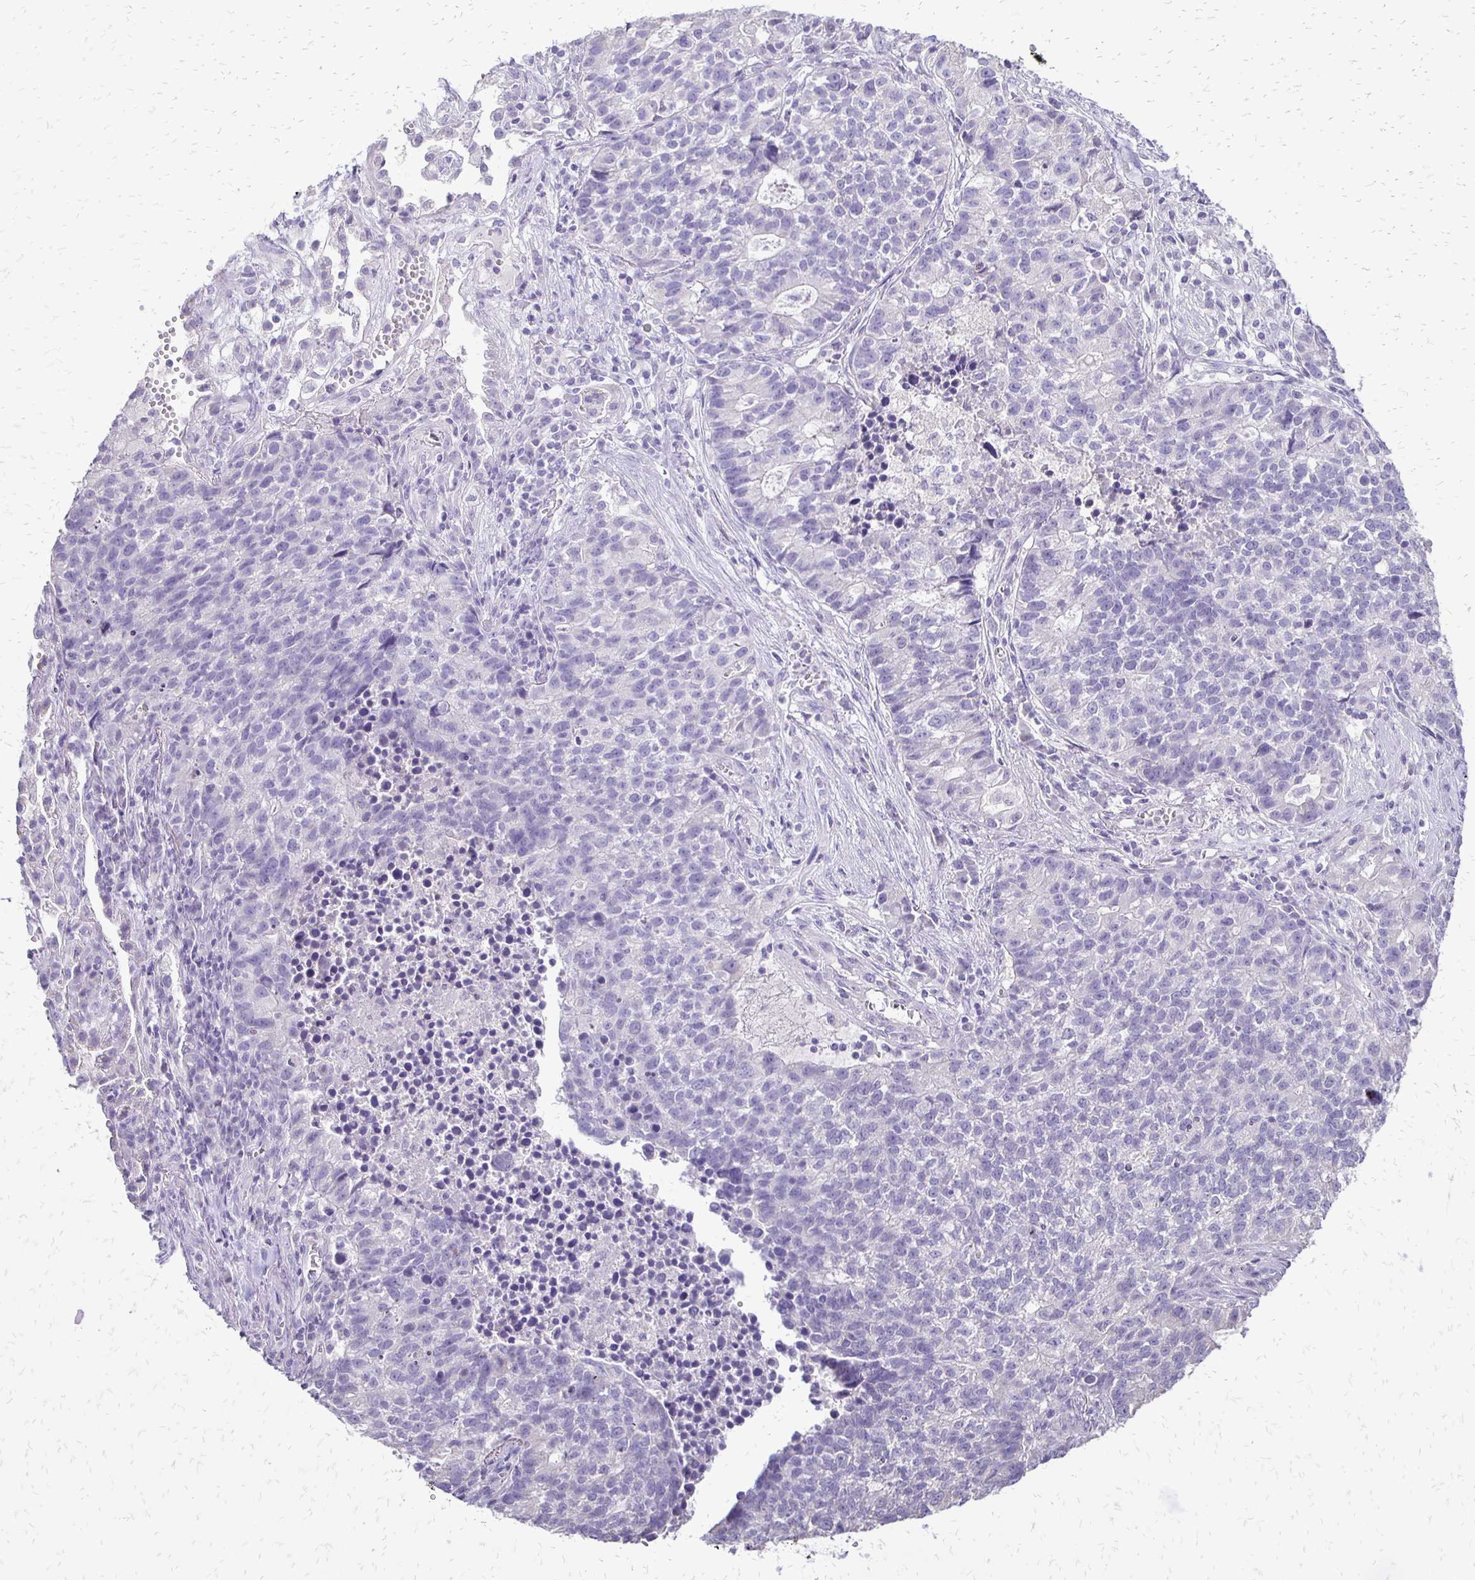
{"staining": {"intensity": "negative", "quantity": "none", "location": "none"}, "tissue": "lung cancer", "cell_type": "Tumor cells", "image_type": "cancer", "snomed": [{"axis": "morphology", "description": "Adenocarcinoma, NOS"}, {"axis": "topography", "description": "Lung"}], "caption": "The photomicrograph demonstrates no significant staining in tumor cells of lung cancer (adenocarcinoma). (DAB IHC with hematoxylin counter stain).", "gene": "ALPG", "patient": {"sex": "male", "age": 57}}